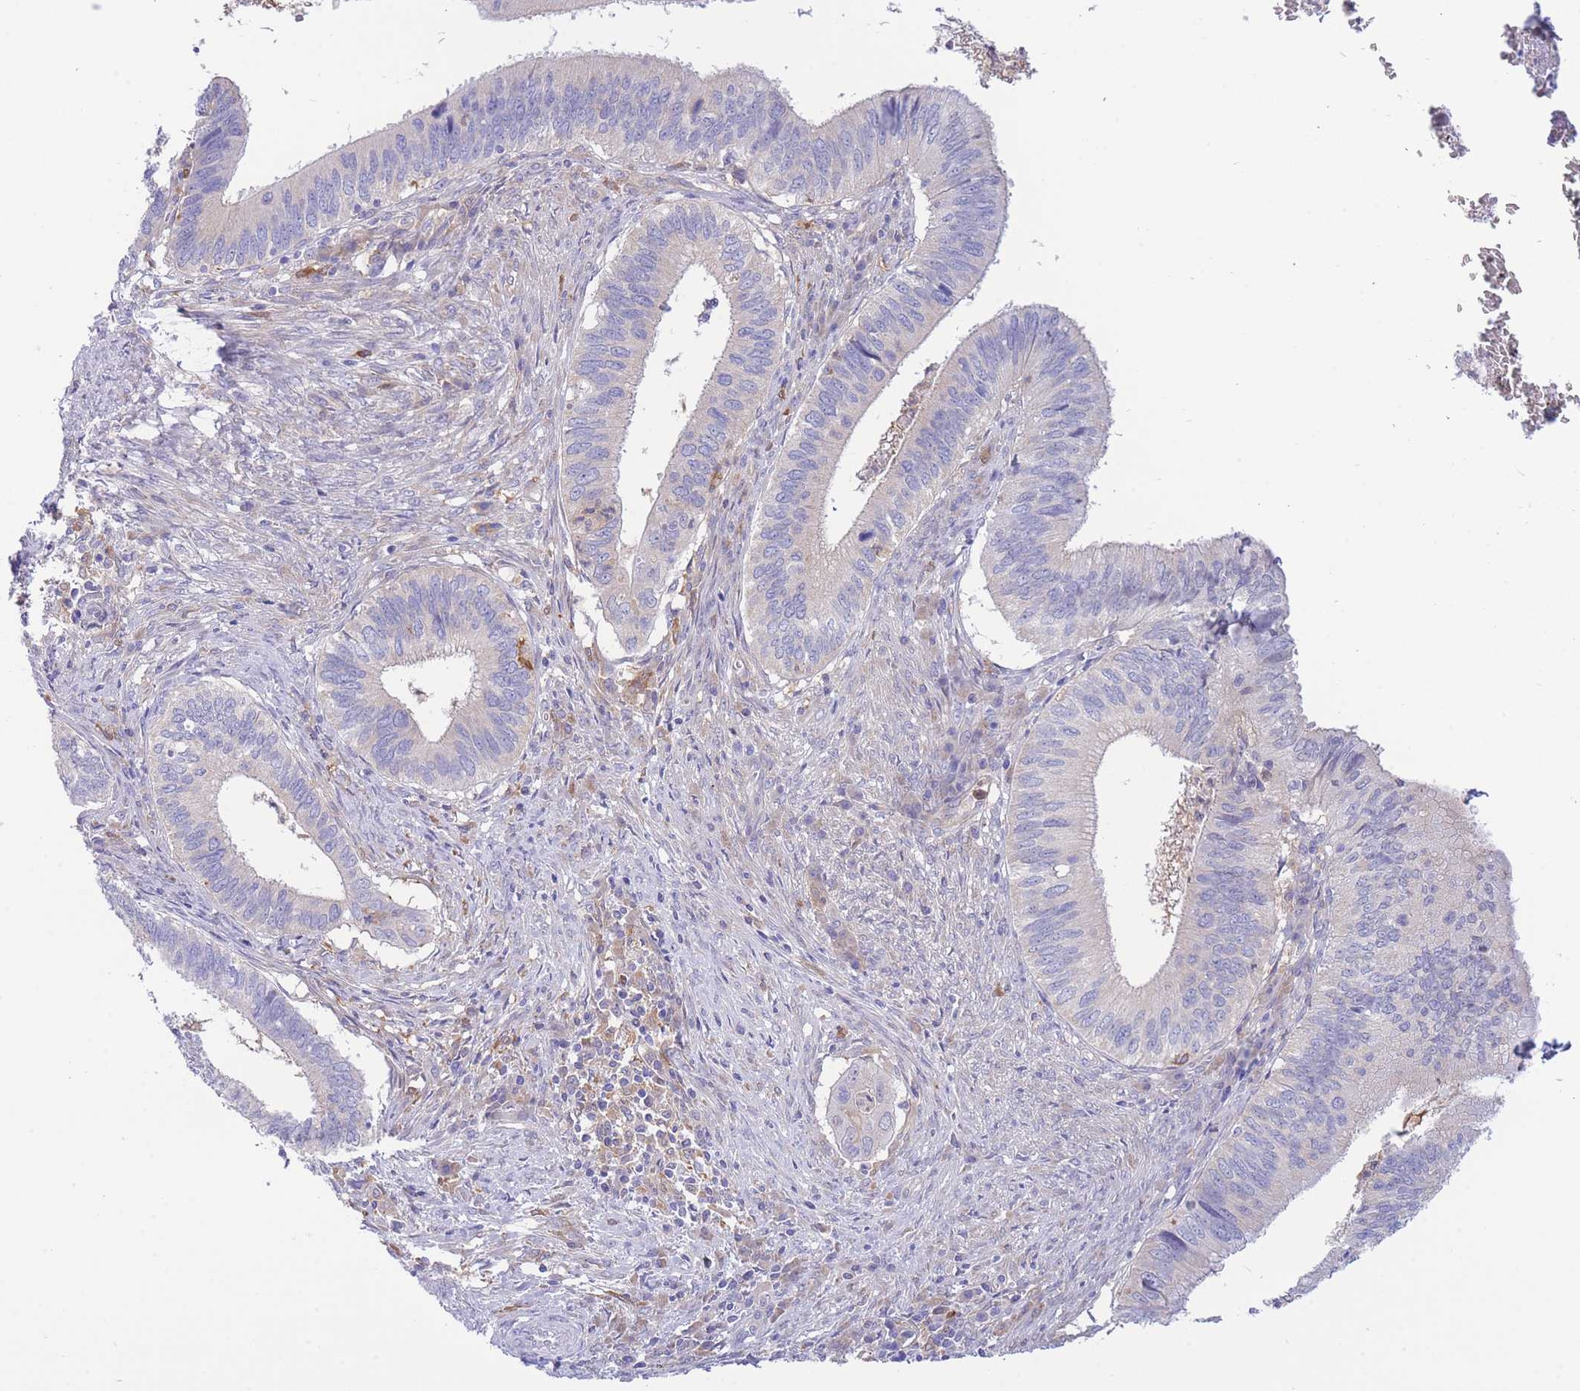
{"staining": {"intensity": "negative", "quantity": "none", "location": "none"}, "tissue": "cervical cancer", "cell_type": "Tumor cells", "image_type": "cancer", "snomed": [{"axis": "morphology", "description": "Adenocarcinoma, NOS"}, {"axis": "topography", "description": "Cervix"}], "caption": "Immunohistochemical staining of human adenocarcinoma (cervical) shows no significant positivity in tumor cells.", "gene": "NAMPT", "patient": {"sex": "female", "age": 42}}